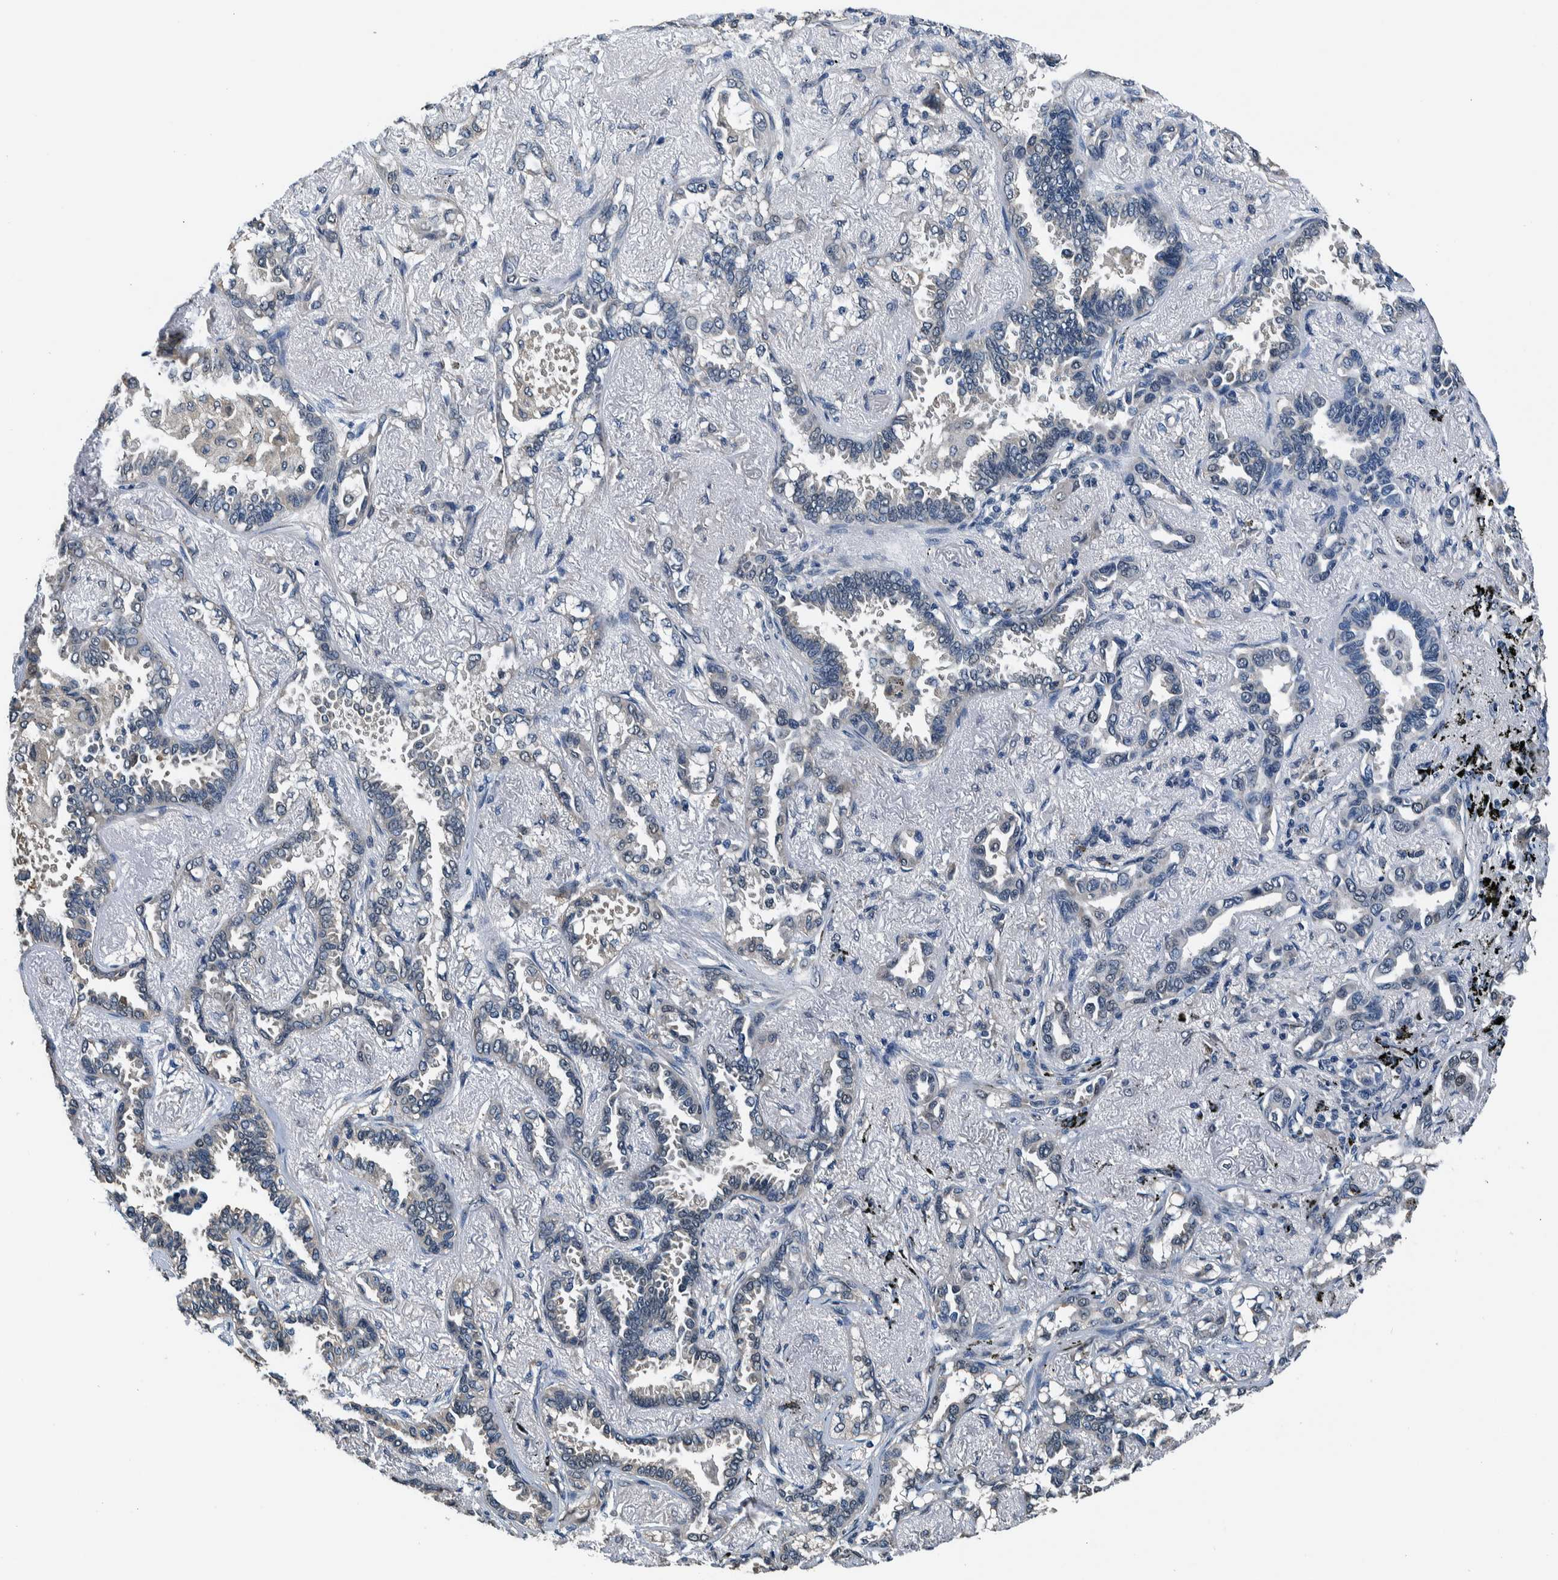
{"staining": {"intensity": "negative", "quantity": "none", "location": "none"}, "tissue": "lung cancer", "cell_type": "Tumor cells", "image_type": "cancer", "snomed": [{"axis": "morphology", "description": "Adenocarcinoma, NOS"}, {"axis": "topography", "description": "Lung"}], "caption": "Immunohistochemistry (IHC) image of lung cancer stained for a protein (brown), which reveals no expression in tumor cells.", "gene": "NIBAN2", "patient": {"sex": "male", "age": 59}}